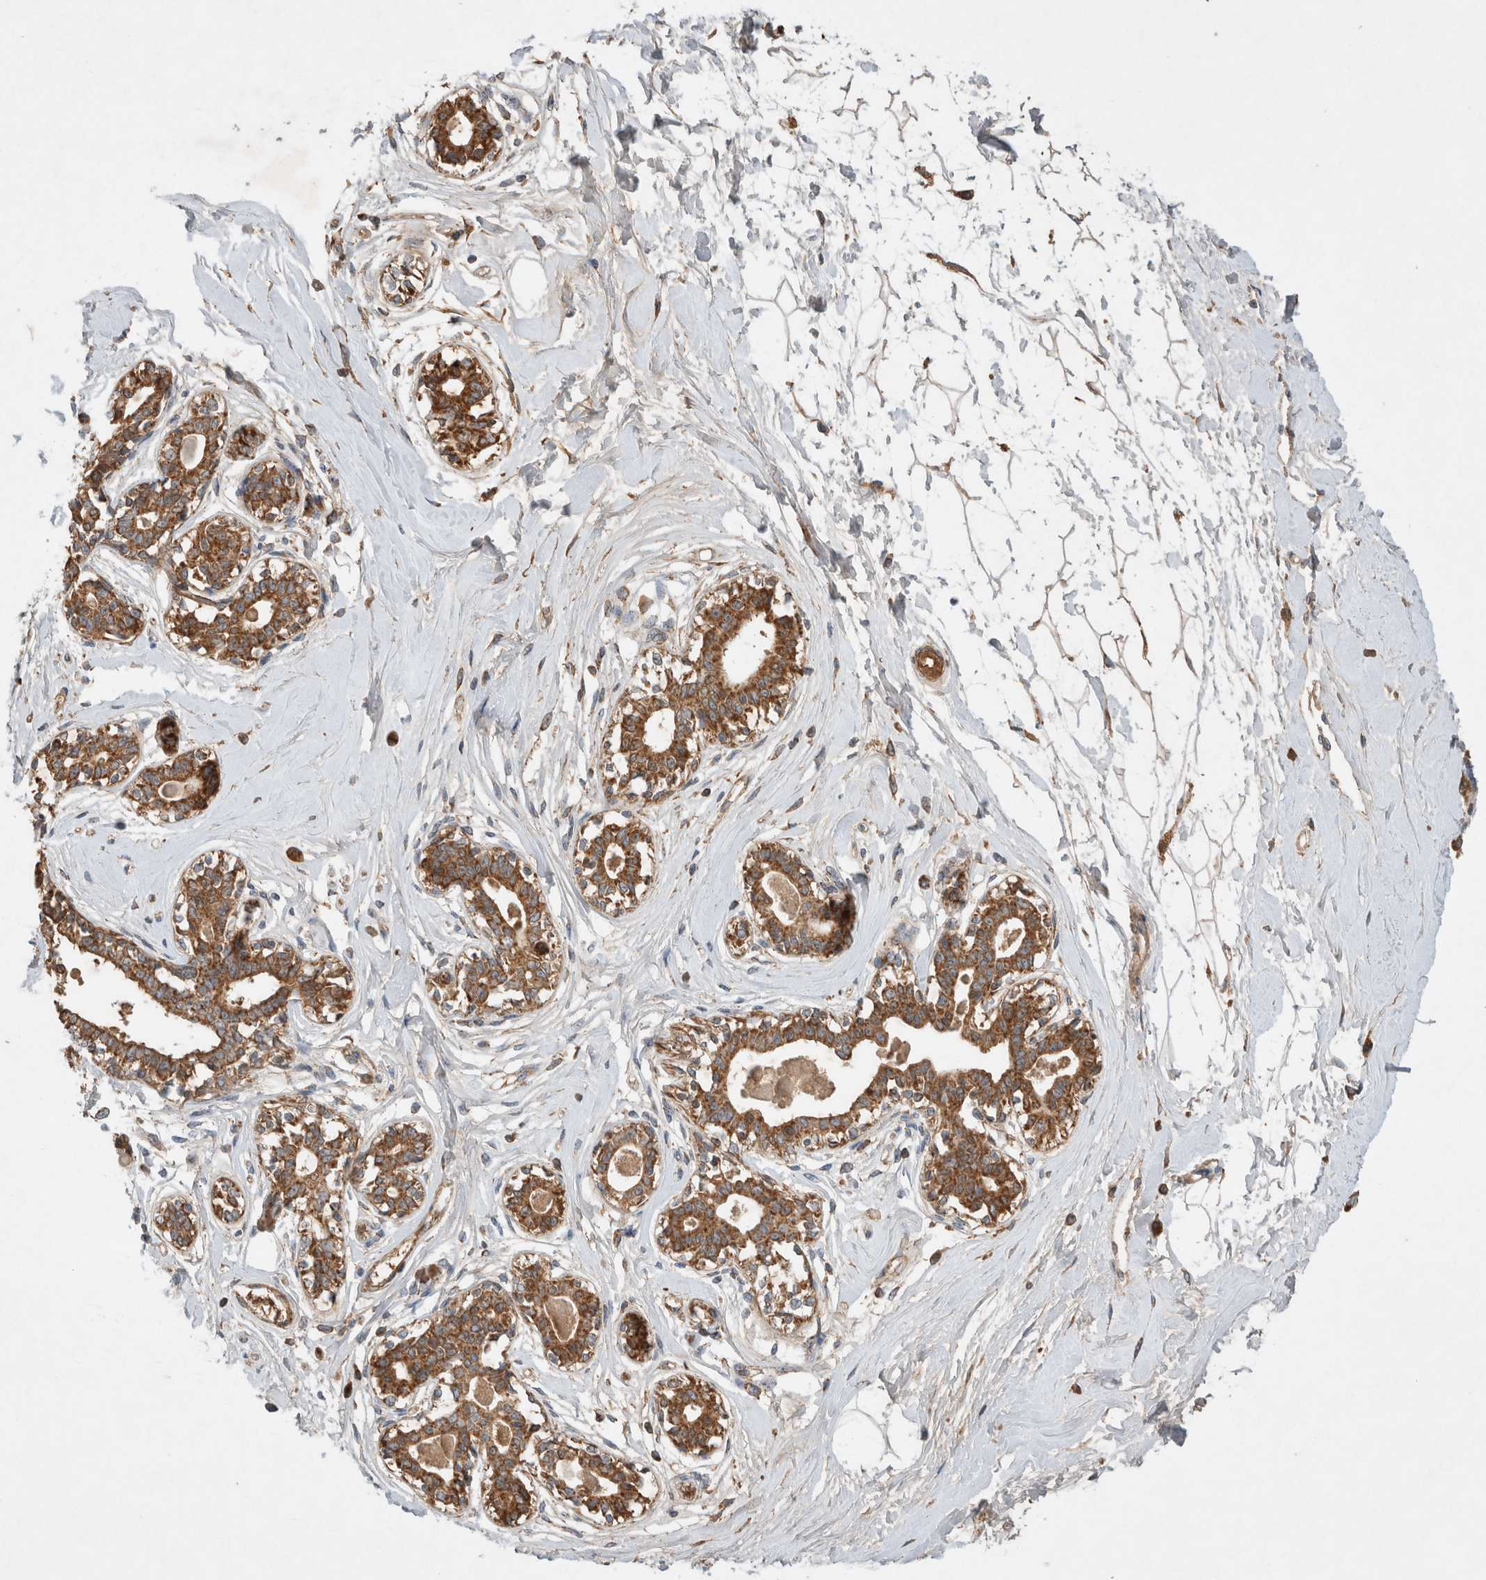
{"staining": {"intensity": "moderate", "quantity": ">75%", "location": "cytoplasmic/membranous"}, "tissue": "breast", "cell_type": "Adipocytes", "image_type": "normal", "snomed": [{"axis": "morphology", "description": "Normal tissue, NOS"}, {"axis": "topography", "description": "Breast"}], "caption": "Immunohistochemical staining of benign human breast demonstrates moderate cytoplasmic/membranous protein staining in approximately >75% of adipocytes.", "gene": "MRPS28", "patient": {"sex": "female", "age": 45}}